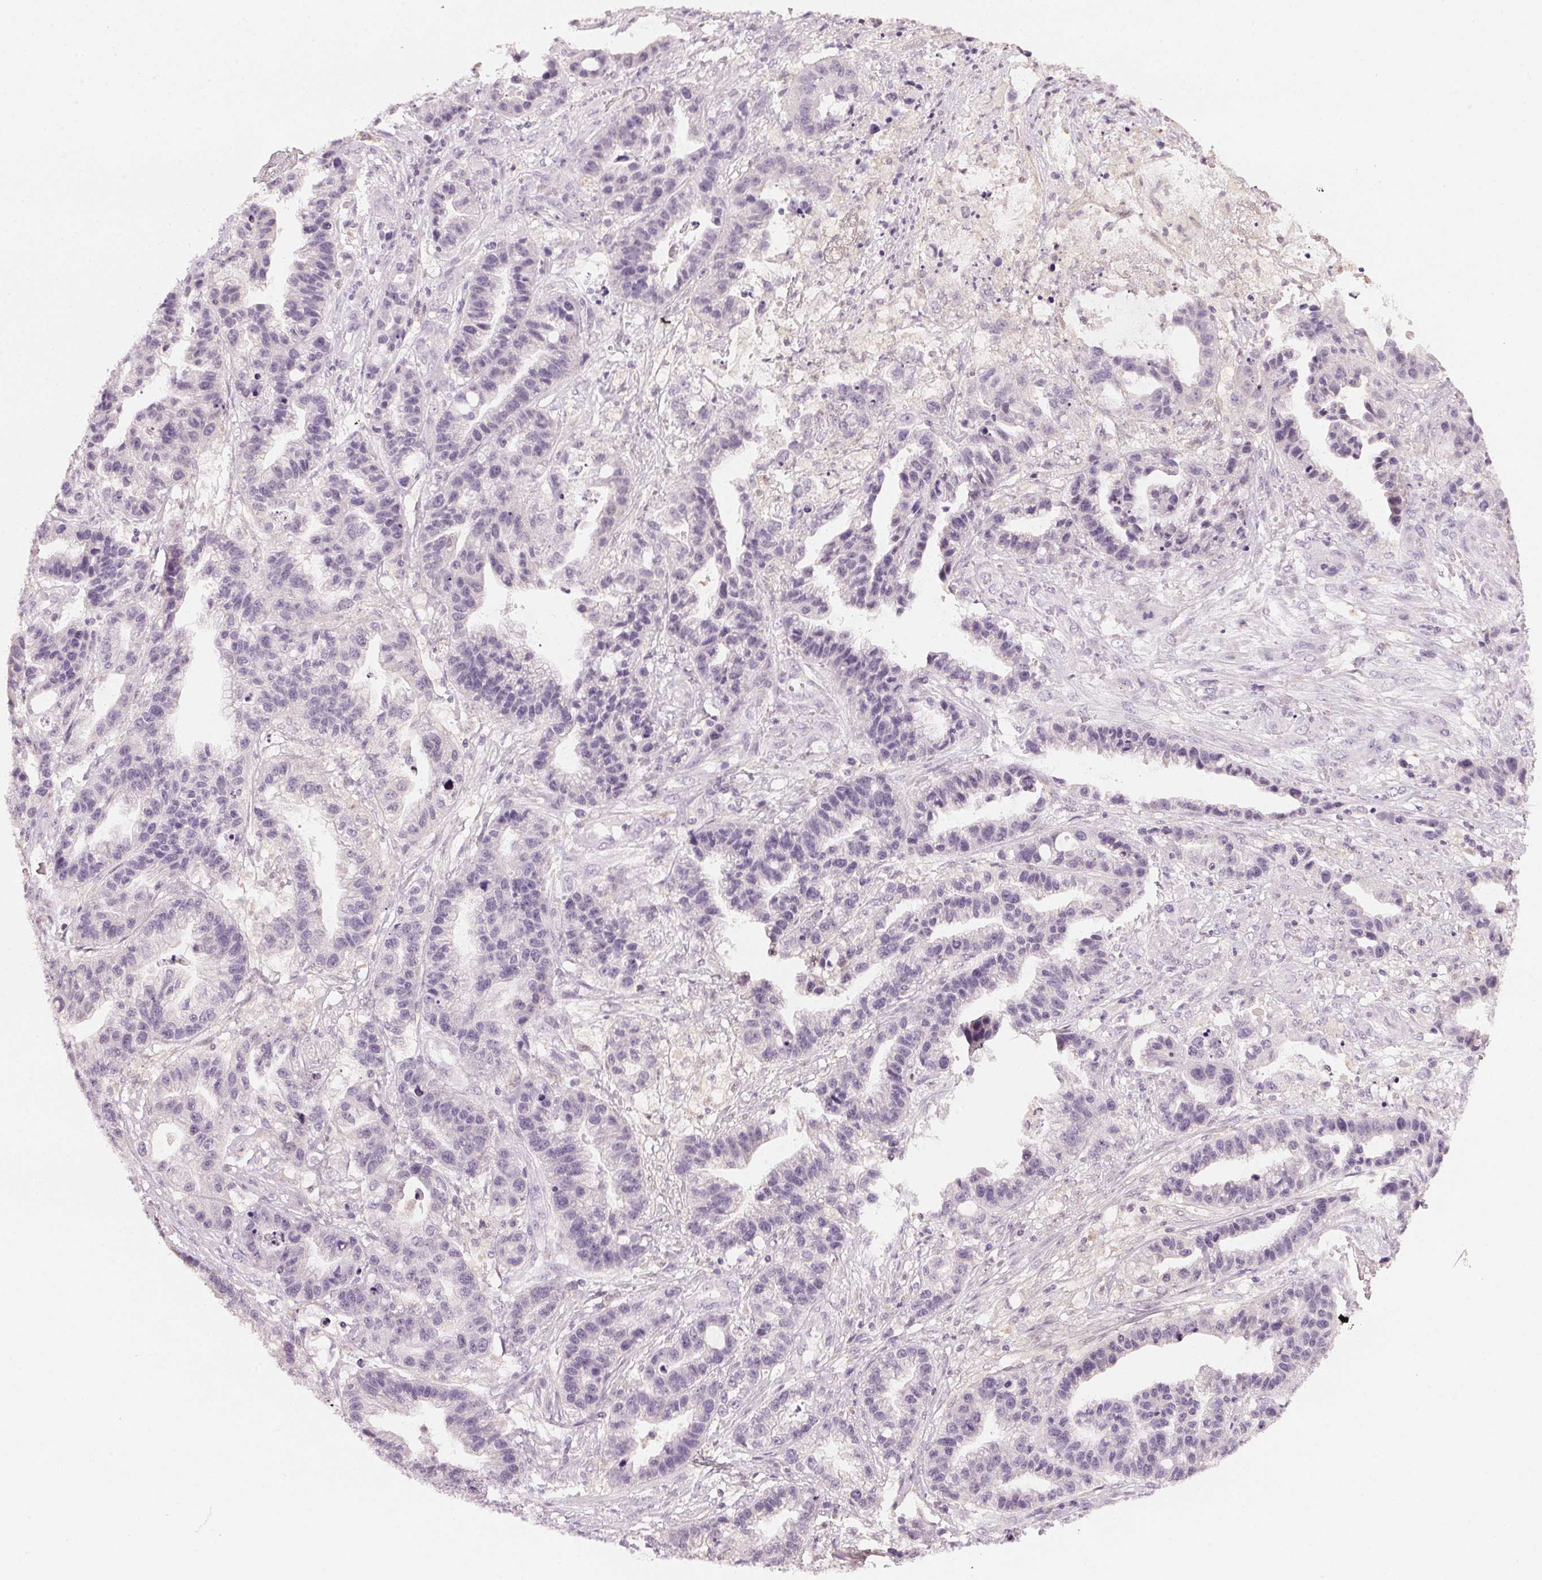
{"staining": {"intensity": "negative", "quantity": "none", "location": "none"}, "tissue": "stomach cancer", "cell_type": "Tumor cells", "image_type": "cancer", "snomed": [{"axis": "morphology", "description": "Adenocarcinoma, NOS"}, {"axis": "topography", "description": "Stomach"}], "caption": "Immunohistochemistry of human adenocarcinoma (stomach) shows no expression in tumor cells.", "gene": "CFAP276", "patient": {"sex": "male", "age": 83}}